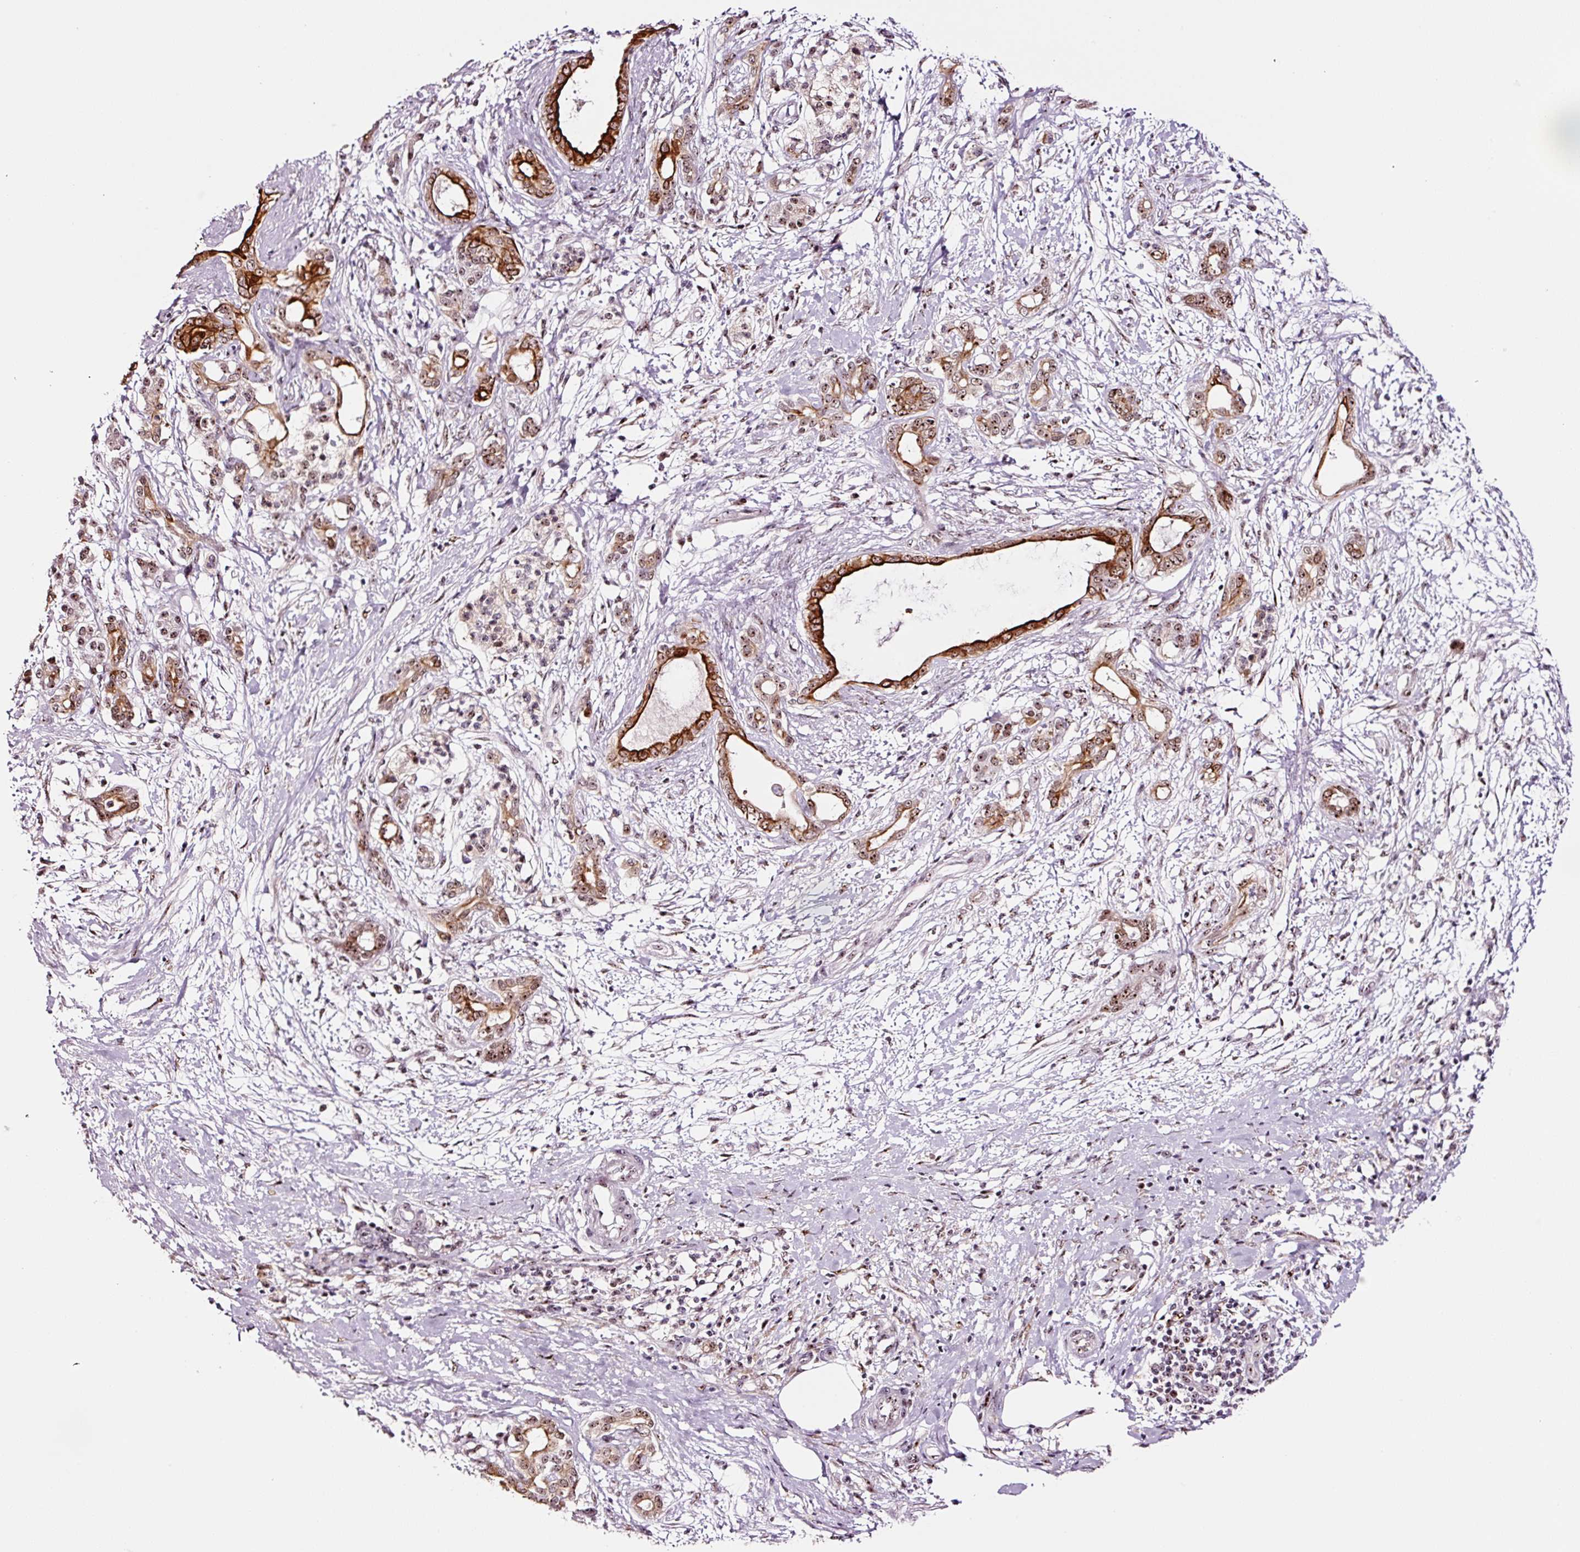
{"staining": {"intensity": "strong", "quantity": ">75%", "location": "cytoplasmic/membranous,nuclear"}, "tissue": "pancreatic cancer", "cell_type": "Tumor cells", "image_type": "cancer", "snomed": [{"axis": "morphology", "description": "Adenocarcinoma, NOS"}, {"axis": "topography", "description": "Pancreas"}], "caption": "High-magnification brightfield microscopy of adenocarcinoma (pancreatic) stained with DAB (3,3'-diaminobenzidine) (brown) and counterstained with hematoxylin (blue). tumor cells exhibit strong cytoplasmic/membranous and nuclear staining is seen in approximately>75% of cells.", "gene": "GNL3", "patient": {"sex": "female", "age": 55}}